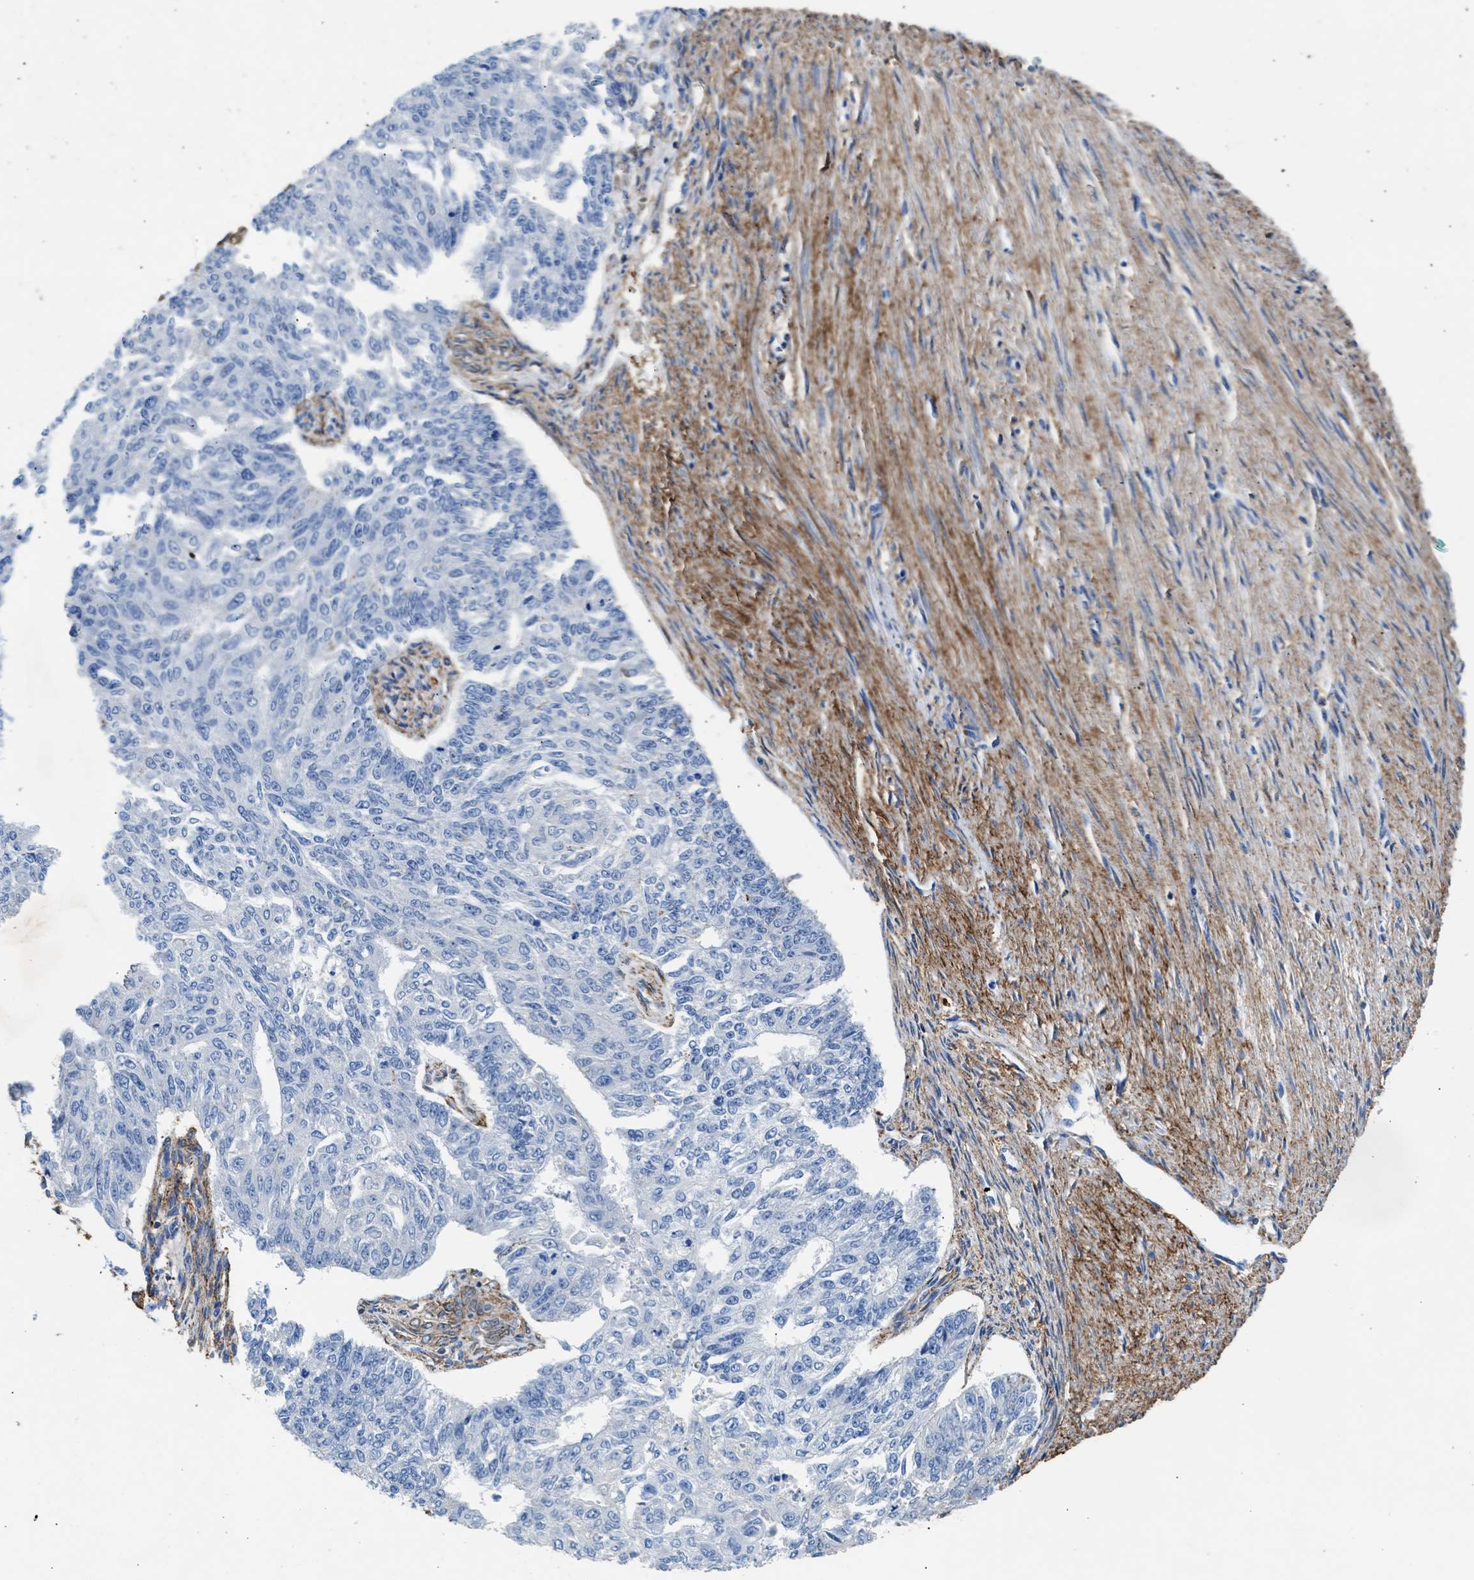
{"staining": {"intensity": "negative", "quantity": "none", "location": "none"}, "tissue": "endometrial cancer", "cell_type": "Tumor cells", "image_type": "cancer", "snomed": [{"axis": "morphology", "description": "Adenocarcinoma, NOS"}, {"axis": "topography", "description": "Endometrium"}], "caption": "This is an immunohistochemistry (IHC) photomicrograph of human endometrial cancer. There is no staining in tumor cells.", "gene": "KCNQ4", "patient": {"sex": "female", "age": 32}}